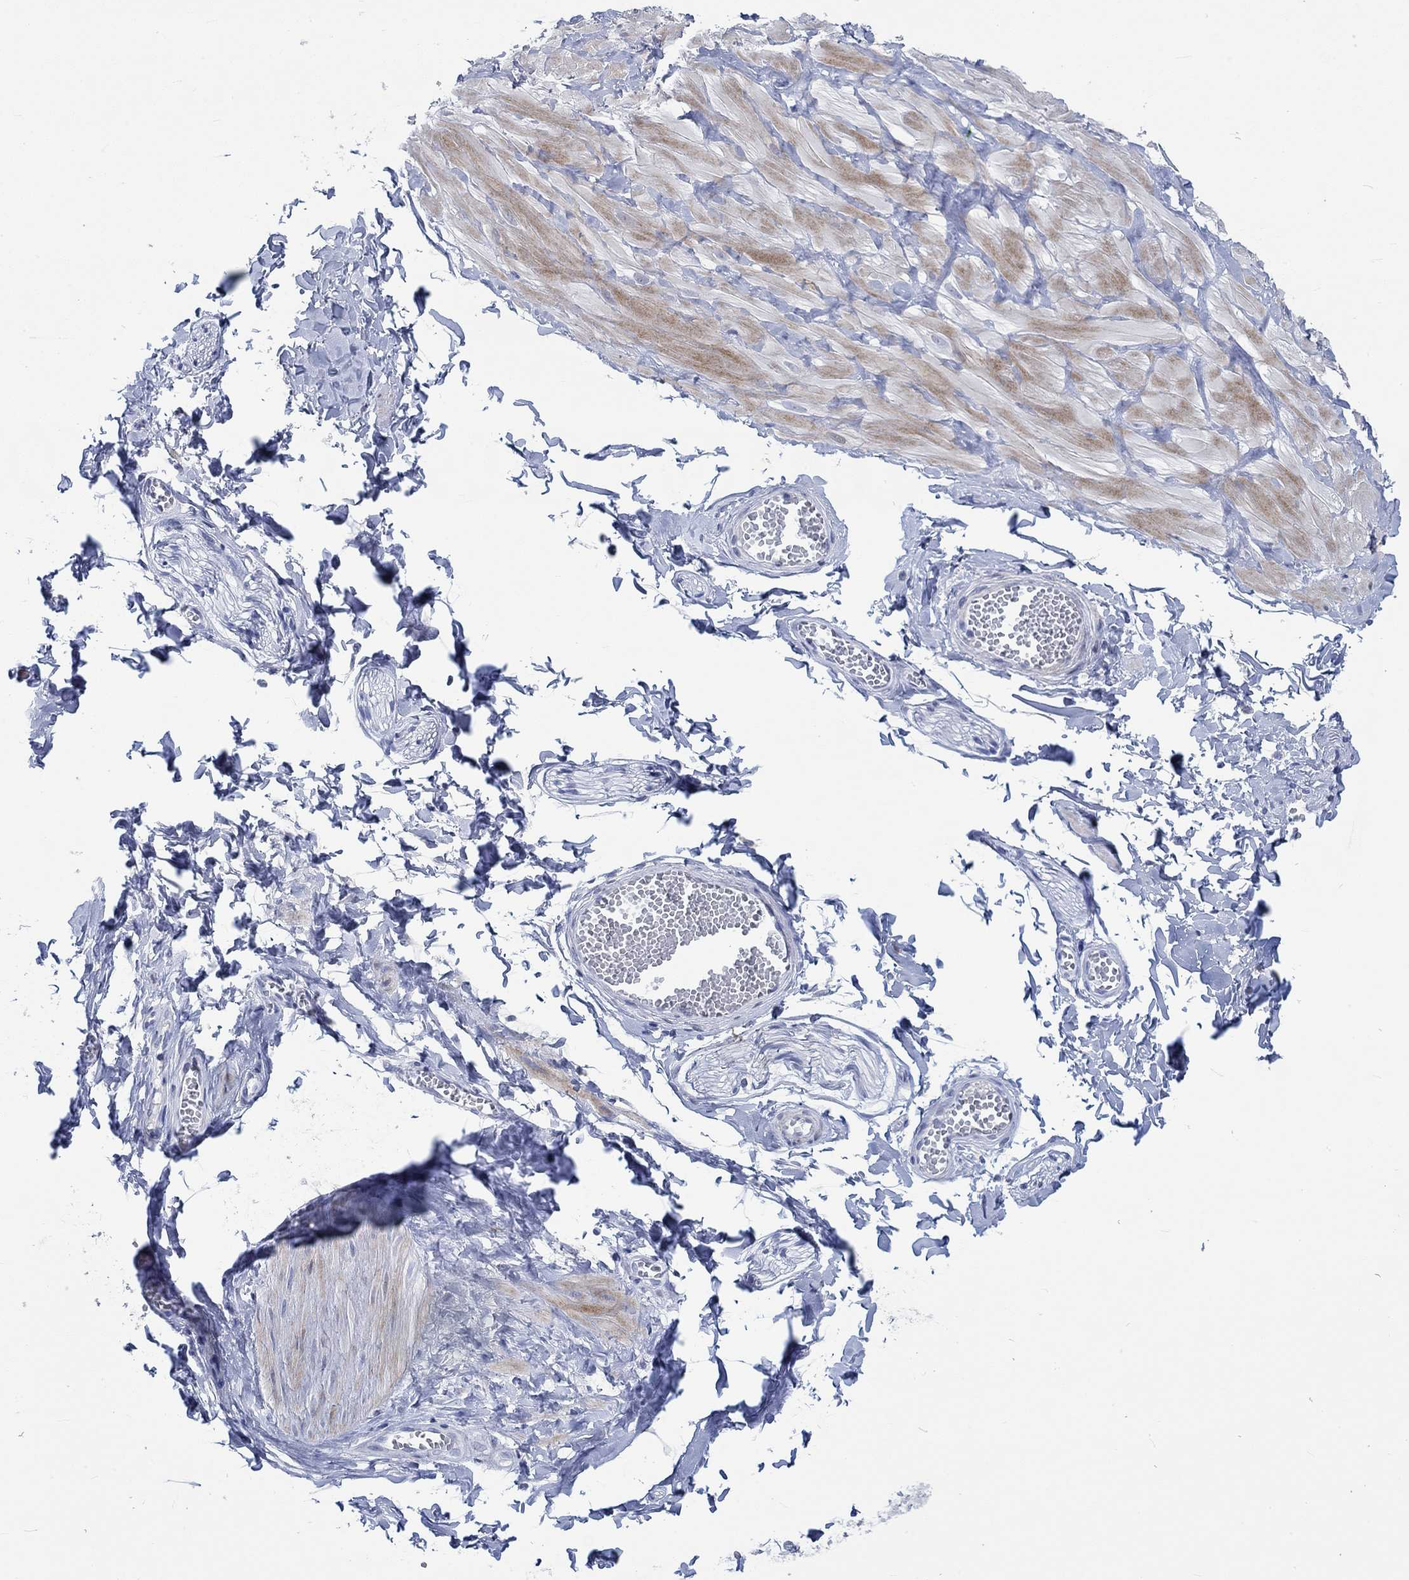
{"staining": {"intensity": "negative", "quantity": "none", "location": "none"}, "tissue": "adipose tissue", "cell_type": "Adipocytes", "image_type": "normal", "snomed": [{"axis": "morphology", "description": "Normal tissue, NOS"}, {"axis": "topography", "description": "Smooth muscle"}, {"axis": "topography", "description": "Peripheral nerve tissue"}], "caption": "This is an immunohistochemistry photomicrograph of benign adipose tissue. There is no staining in adipocytes.", "gene": "C4orf47", "patient": {"sex": "male", "age": 22}}